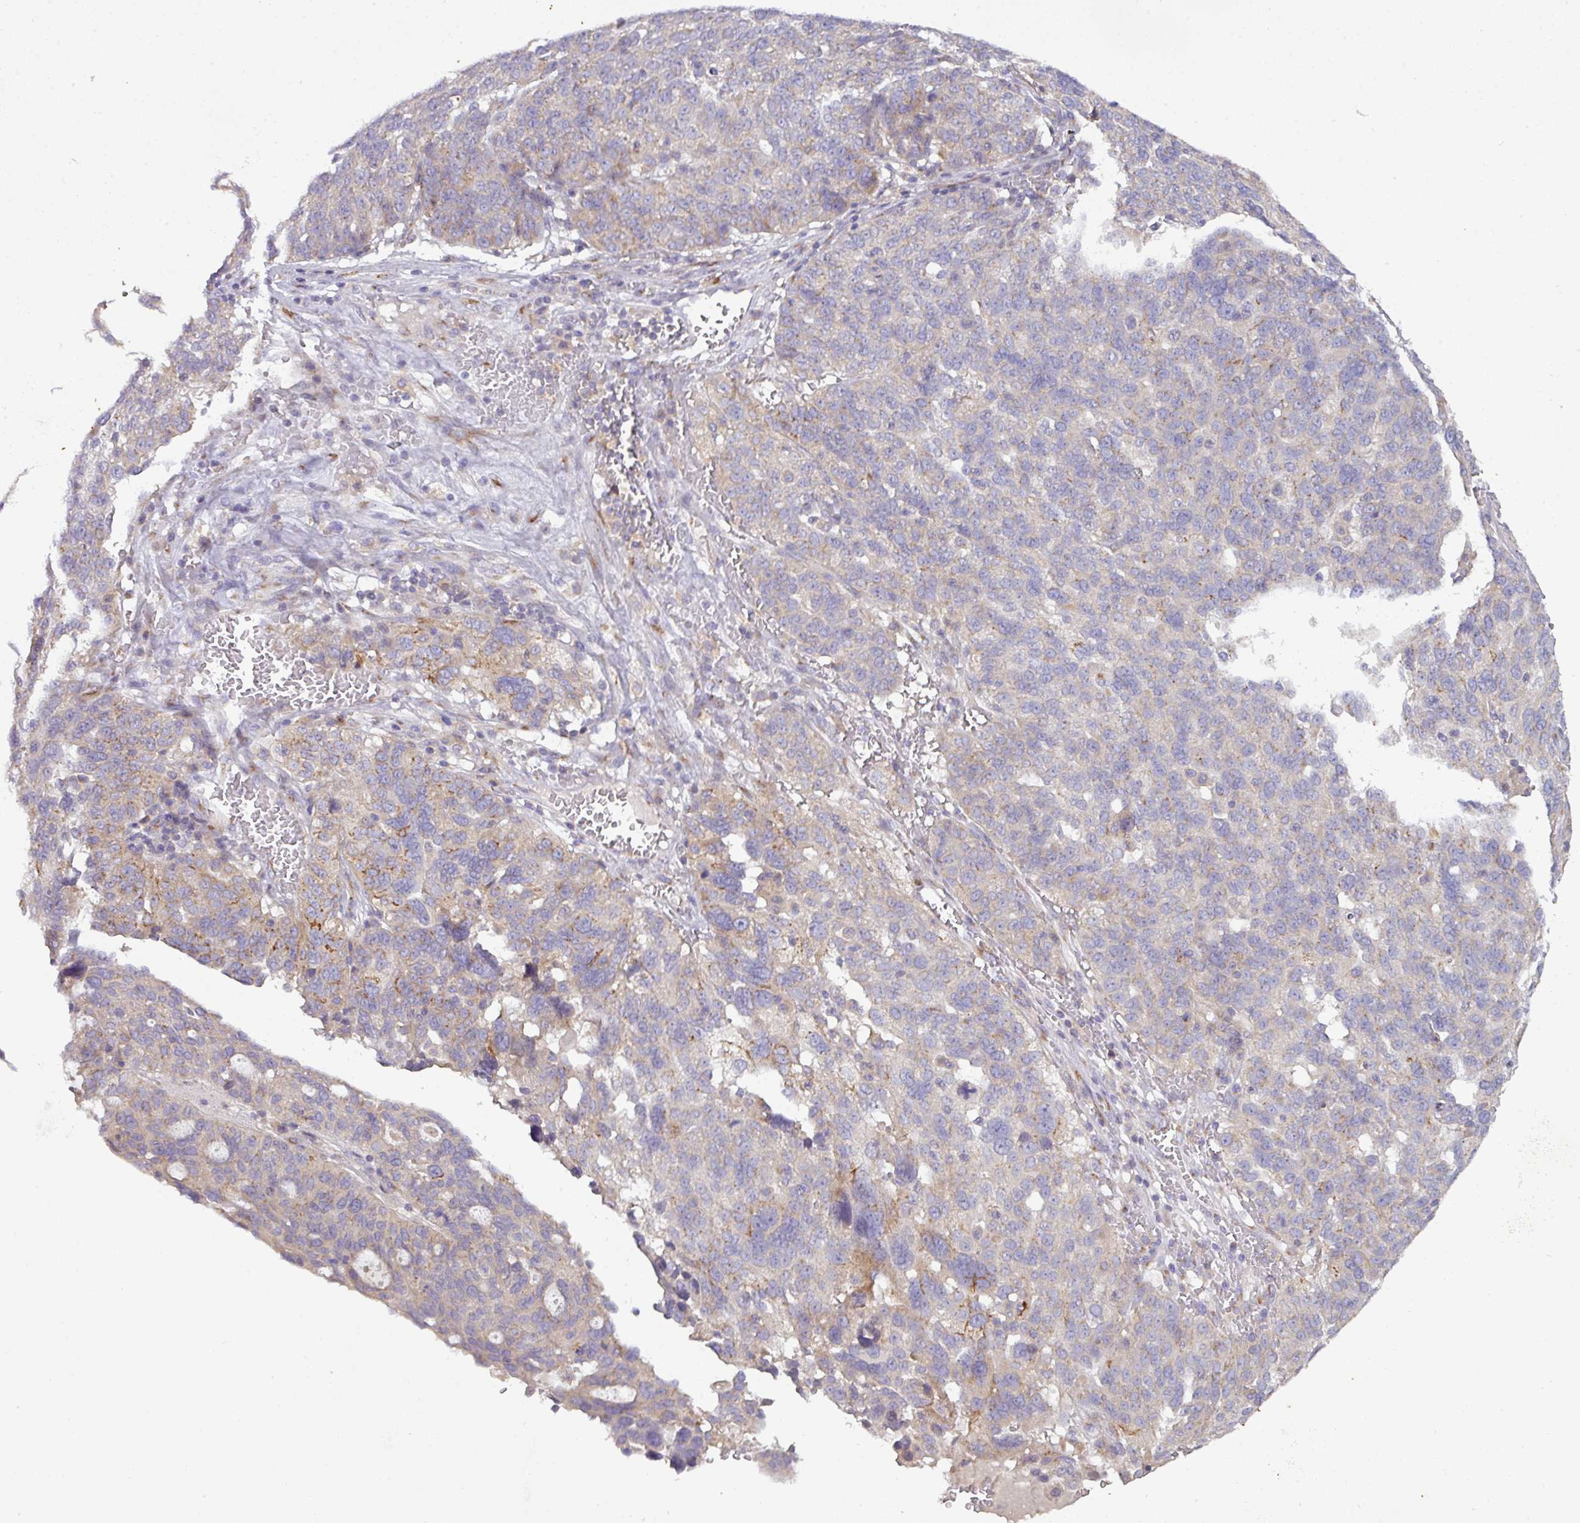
{"staining": {"intensity": "moderate", "quantity": "<25%", "location": "cytoplasmic/membranous"}, "tissue": "ovarian cancer", "cell_type": "Tumor cells", "image_type": "cancer", "snomed": [{"axis": "morphology", "description": "Cystadenocarcinoma, serous, NOS"}, {"axis": "topography", "description": "Ovary"}], "caption": "Immunohistochemistry (IHC) photomicrograph of human ovarian cancer stained for a protein (brown), which displays low levels of moderate cytoplasmic/membranous expression in approximately <25% of tumor cells.", "gene": "VTI1A", "patient": {"sex": "female", "age": 59}}